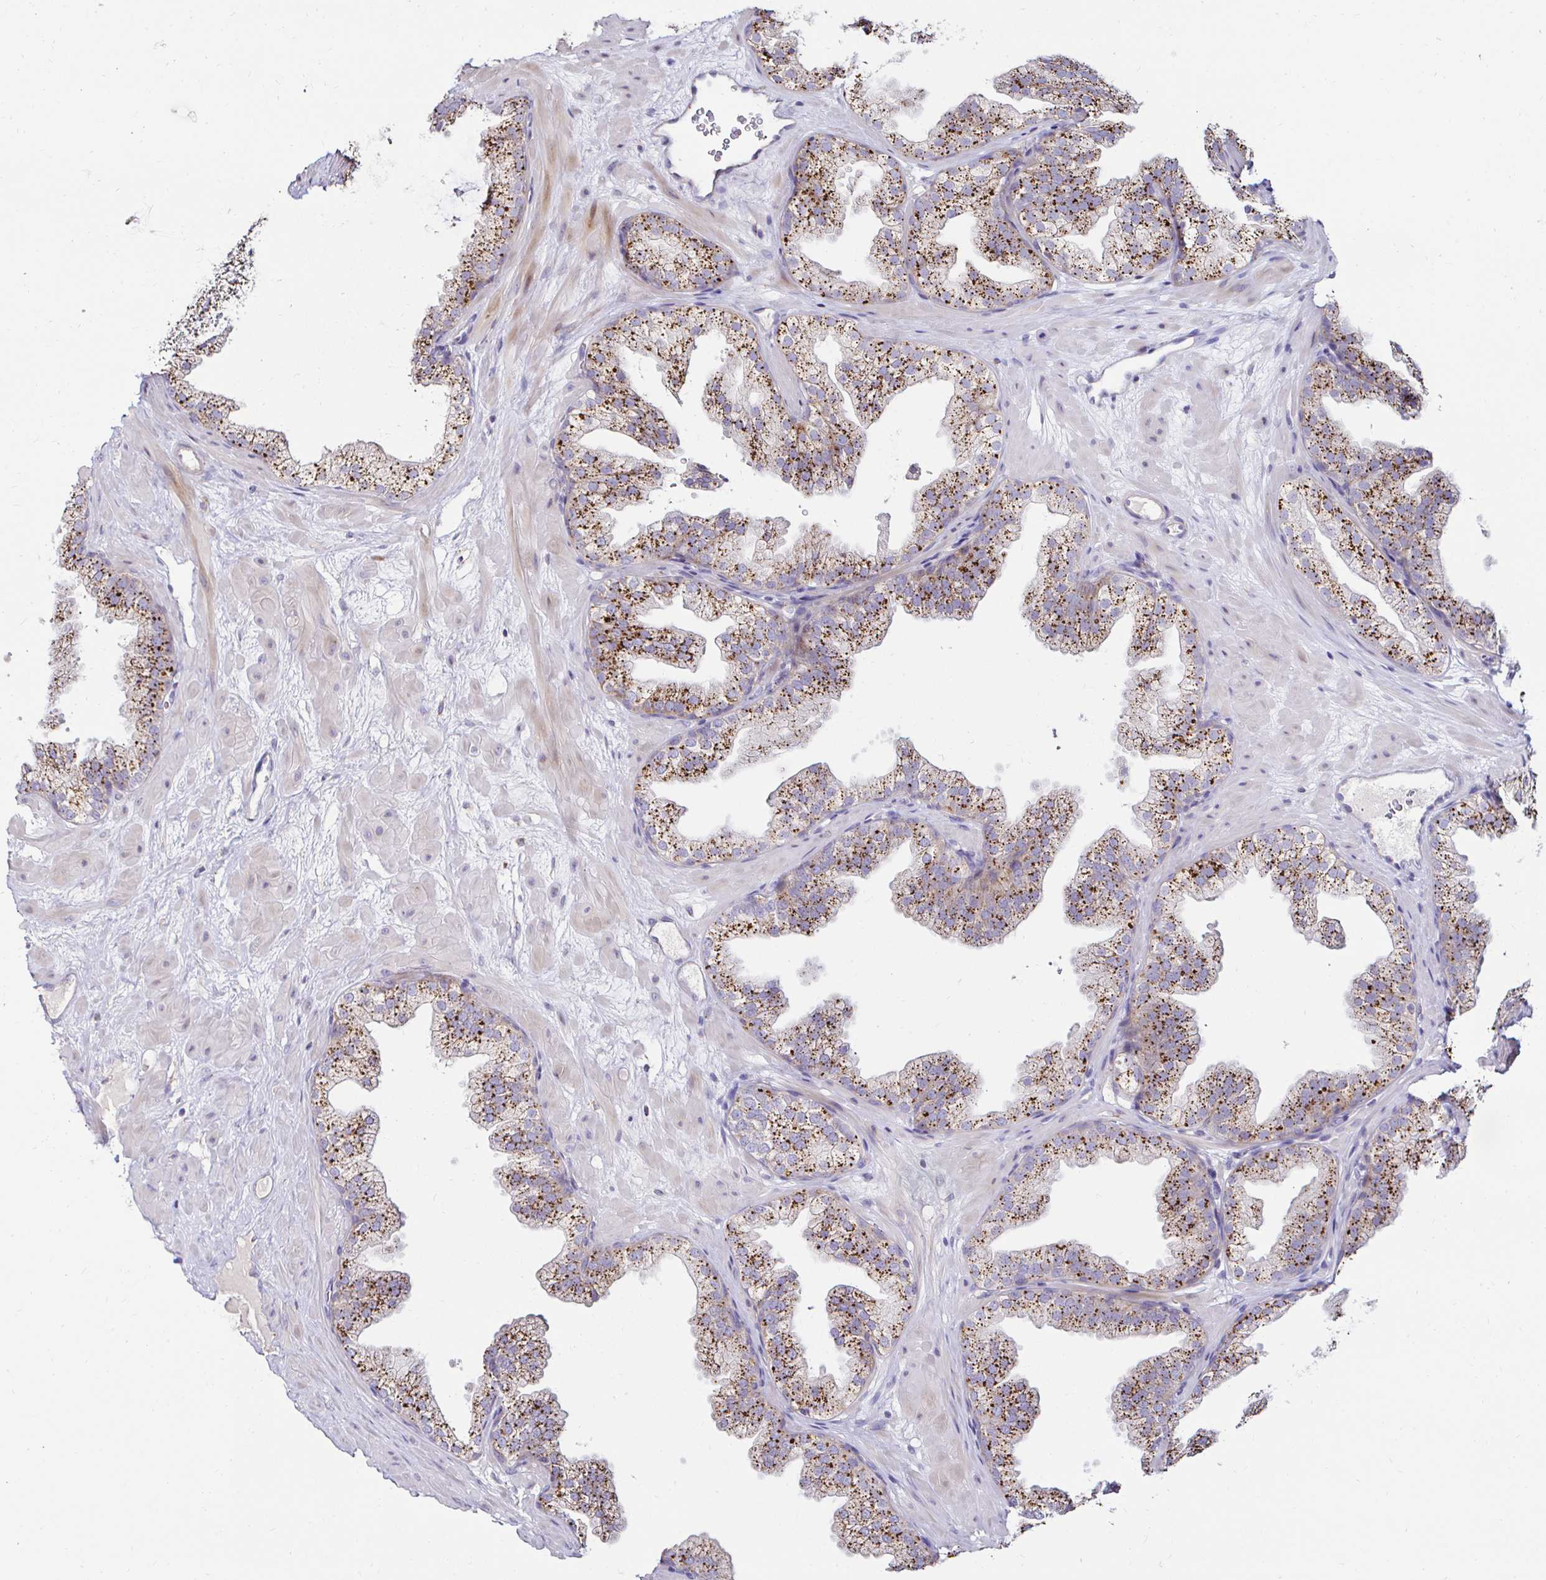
{"staining": {"intensity": "strong", "quantity": ">75%", "location": "cytoplasmic/membranous"}, "tissue": "prostate", "cell_type": "Glandular cells", "image_type": "normal", "snomed": [{"axis": "morphology", "description": "Normal tissue, NOS"}, {"axis": "topography", "description": "Prostate"}], "caption": "Human prostate stained with a protein marker exhibits strong staining in glandular cells.", "gene": "GALNS", "patient": {"sex": "male", "age": 37}}